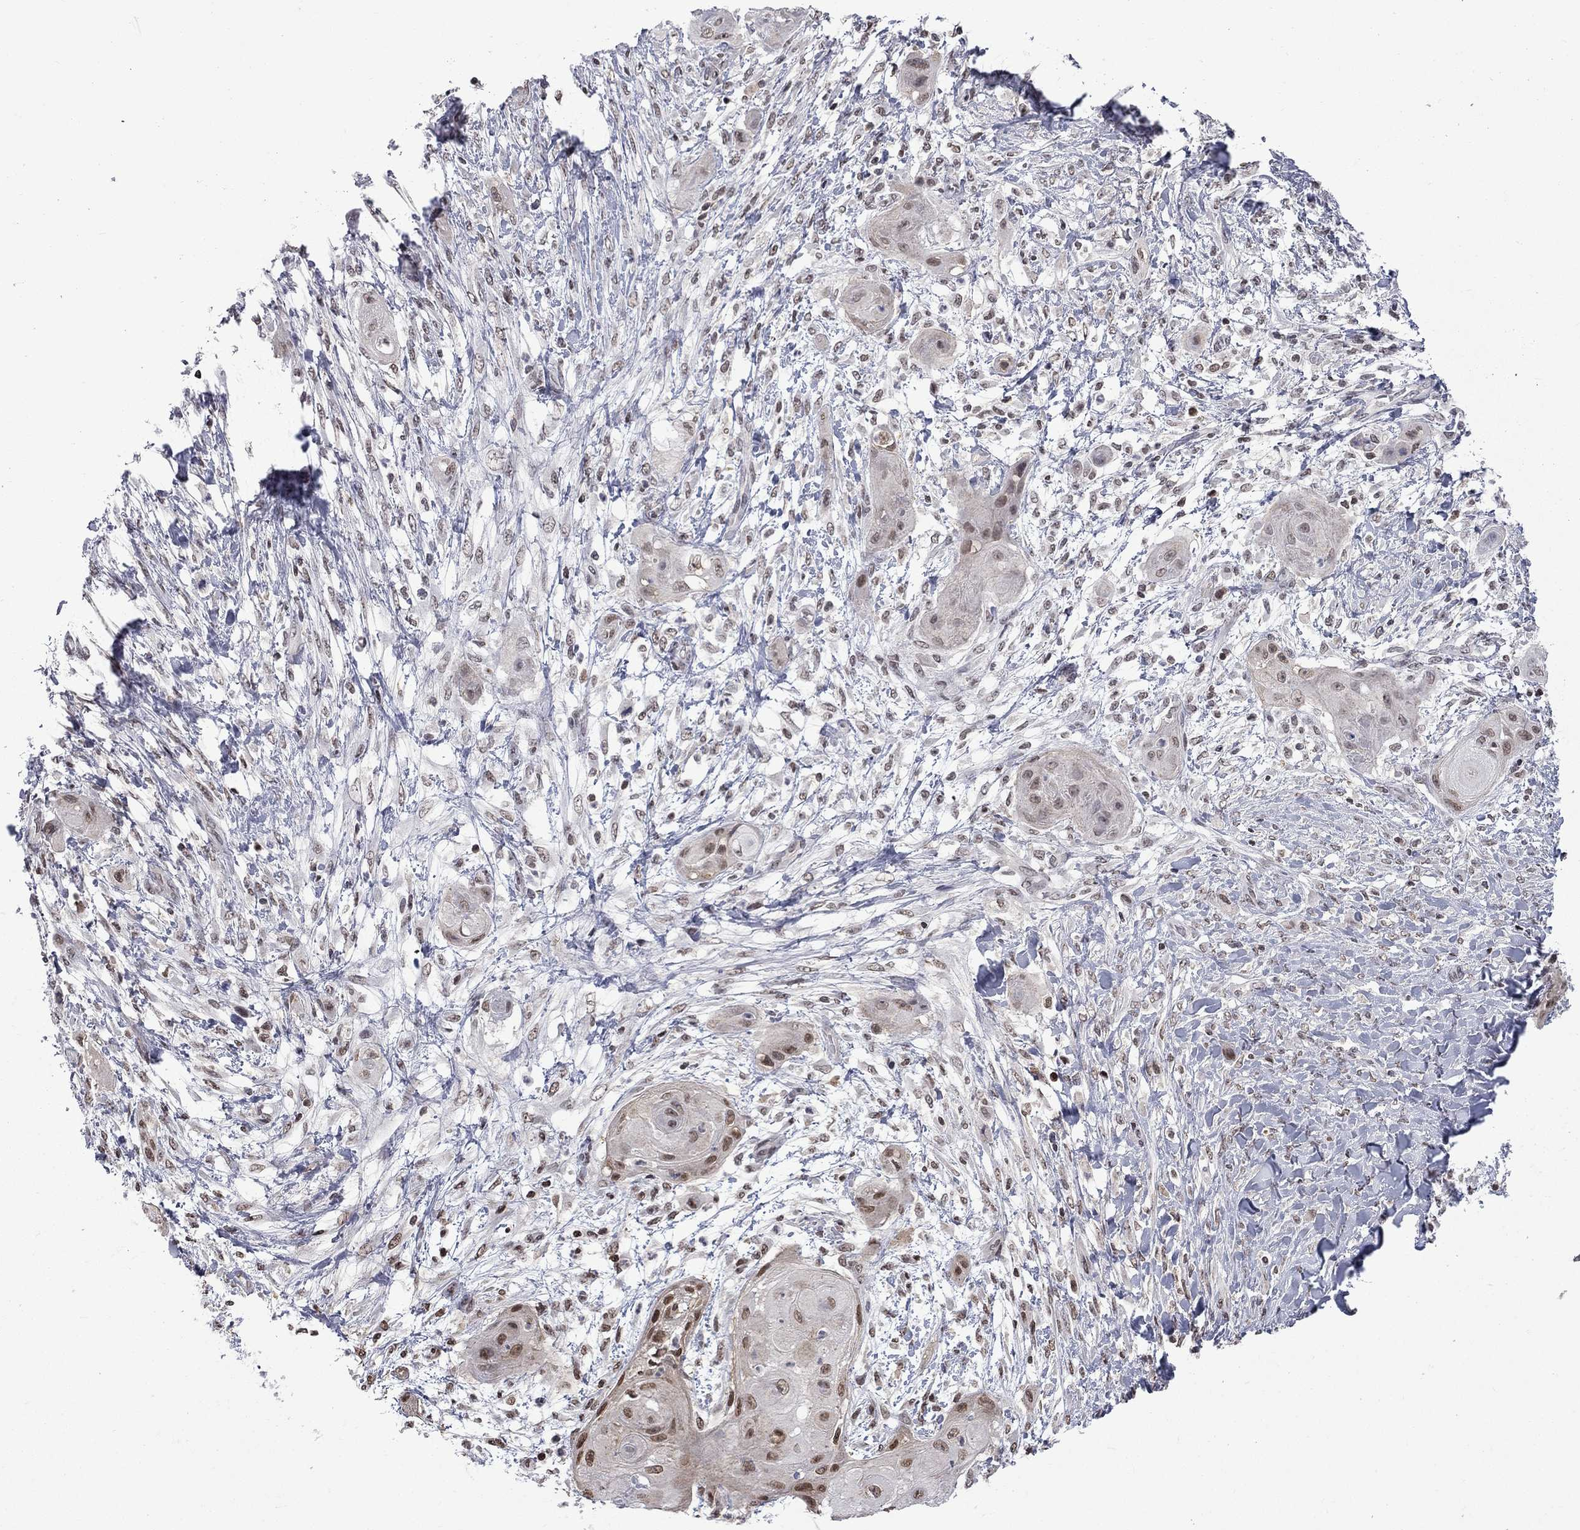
{"staining": {"intensity": "moderate", "quantity": "<25%", "location": "nuclear"}, "tissue": "skin cancer", "cell_type": "Tumor cells", "image_type": "cancer", "snomed": [{"axis": "morphology", "description": "Squamous cell carcinoma, NOS"}, {"axis": "topography", "description": "Skin"}], "caption": "Approximately <25% of tumor cells in human skin cancer exhibit moderate nuclear protein expression as visualized by brown immunohistochemical staining.", "gene": "RFWD3", "patient": {"sex": "male", "age": 62}}